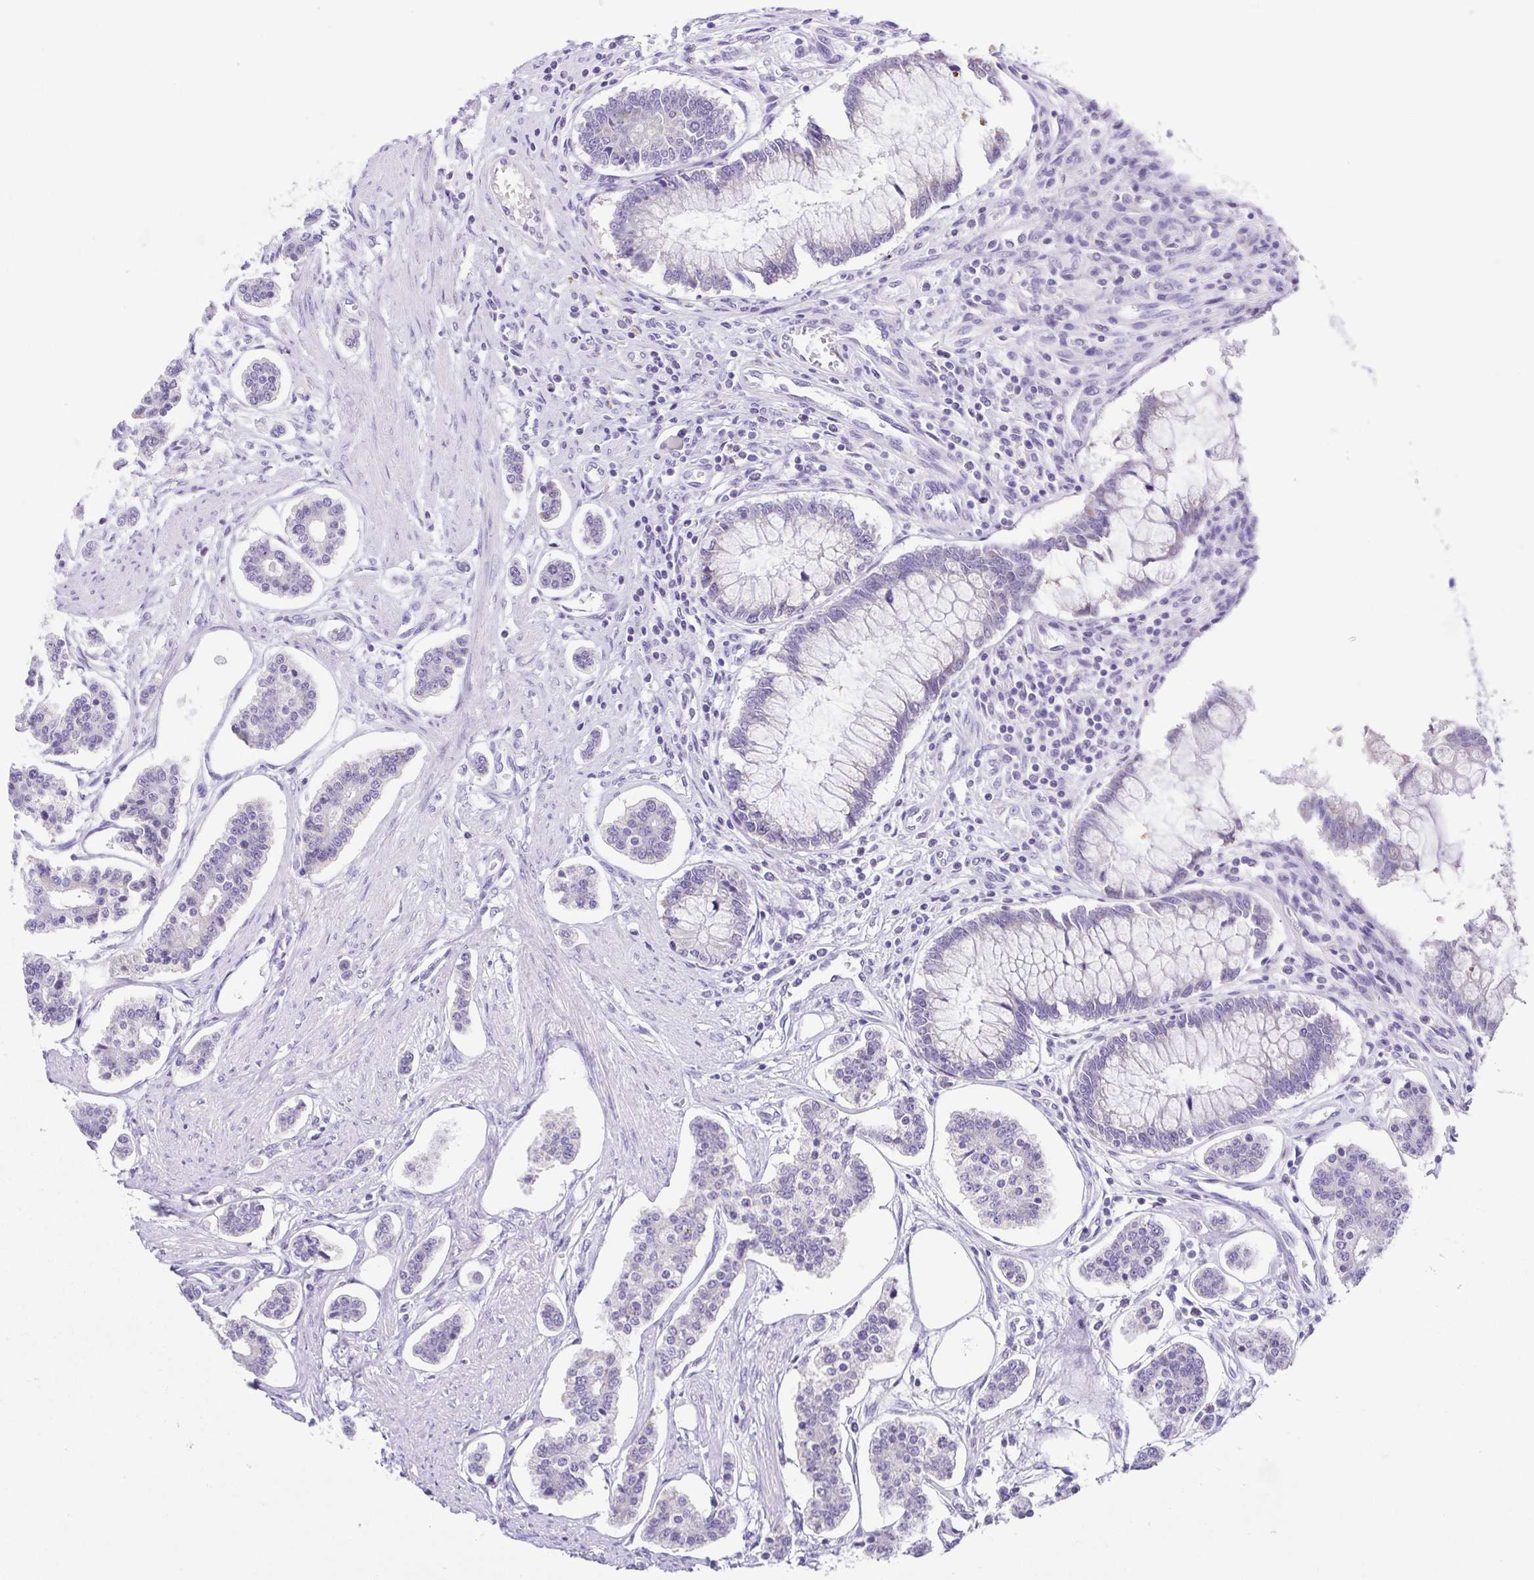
{"staining": {"intensity": "negative", "quantity": "none", "location": "none"}, "tissue": "carcinoid", "cell_type": "Tumor cells", "image_type": "cancer", "snomed": [{"axis": "morphology", "description": "Carcinoid, malignant, NOS"}, {"axis": "topography", "description": "Small intestine"}], "caption": "A high-resolution micrograph shows immunohistochemistry (IHC) staining of carcinoid, which displays no significant staining in tumor cells.", "gene": "A1BG", "patient": {"sex": "female", "age": 65}}